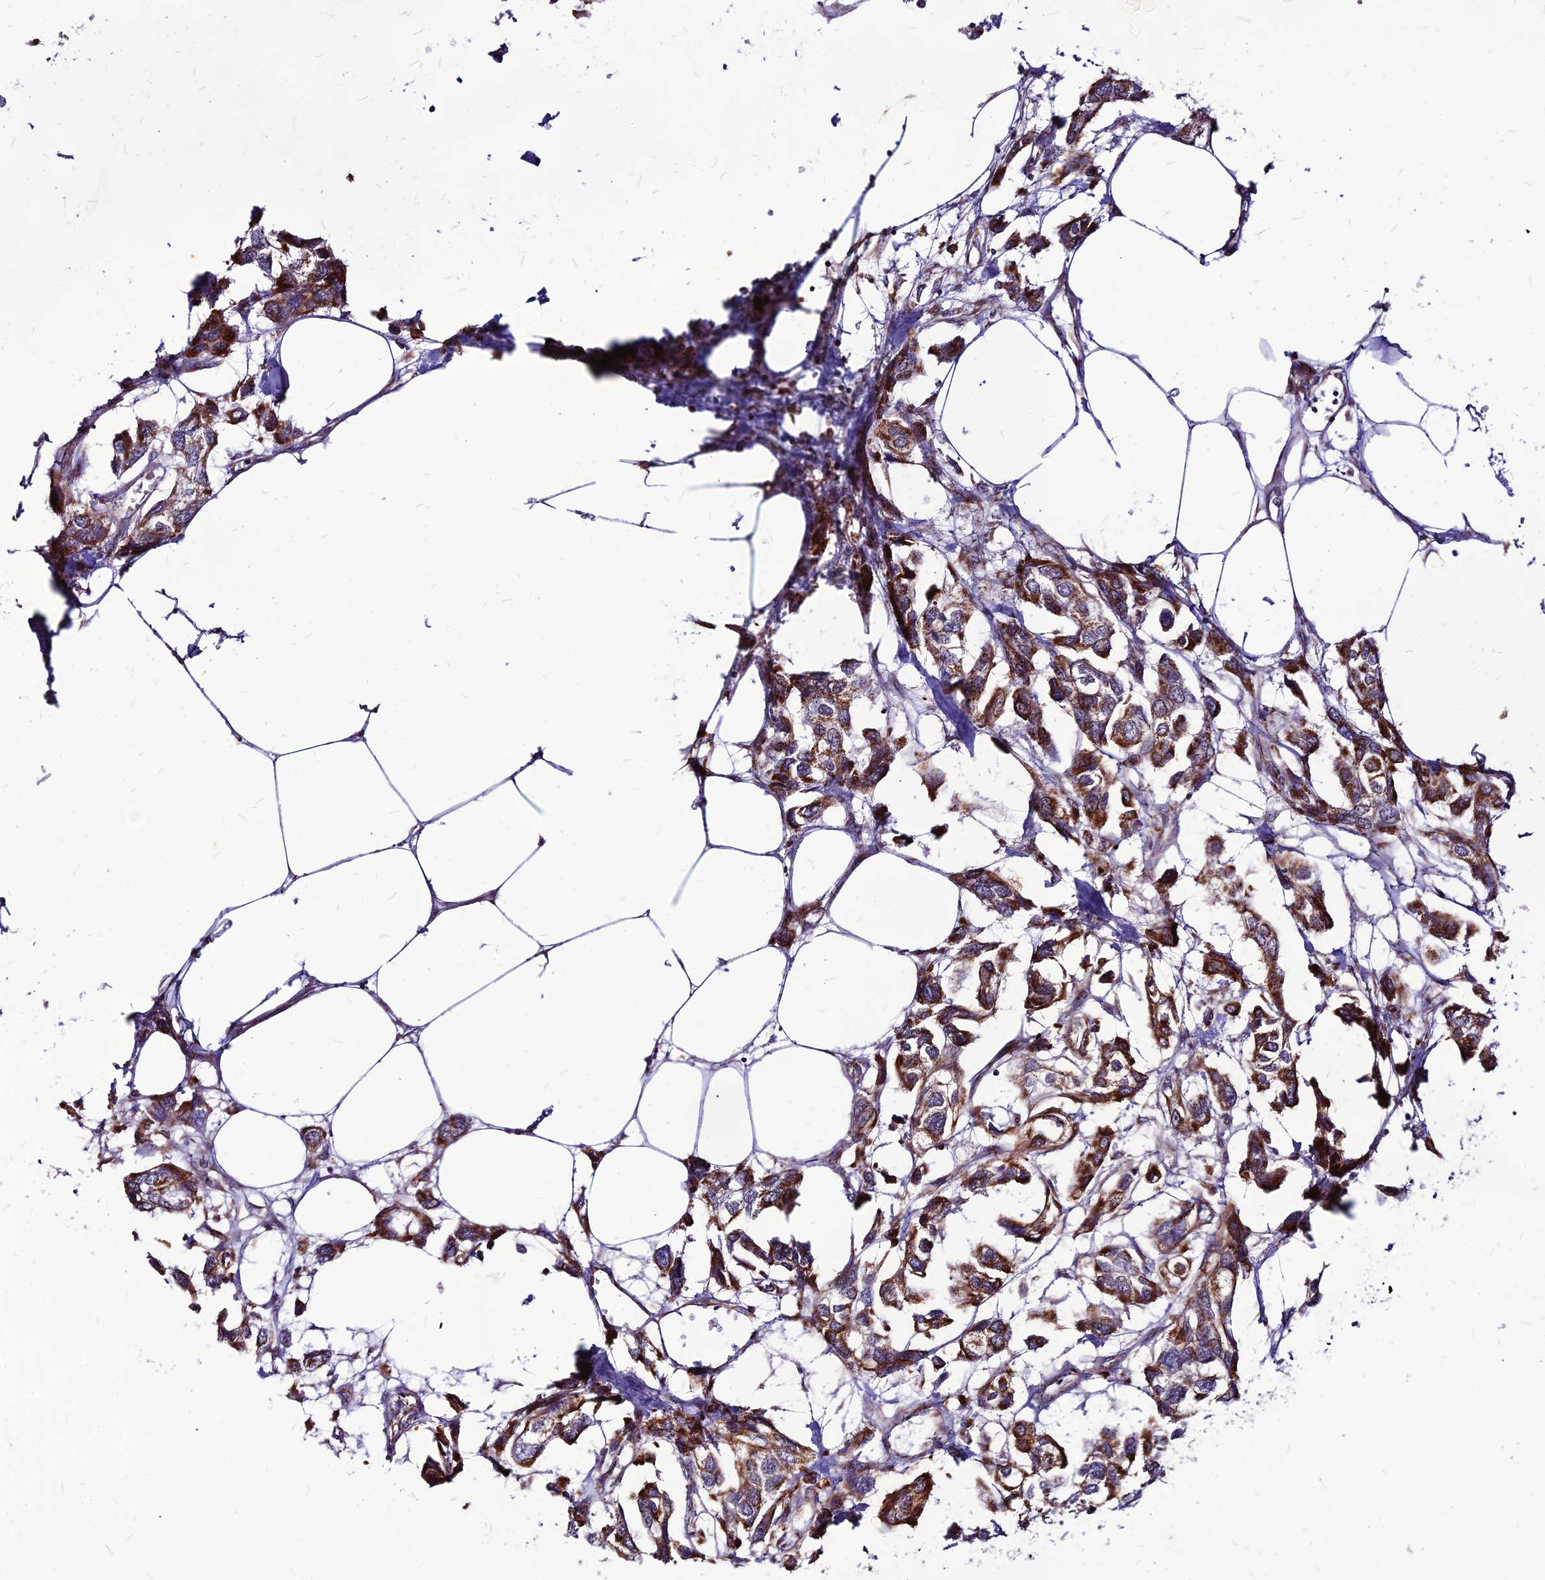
{"staining": {"intensity": "strong", "quantity": ">75%", "location": "cytoplasmic/membranous"}, "tissue": "urothelial cancer", "cell_type": "Tumor cells", "image_type": "cancer", "snomed": [{"axis": "morphology", "description": "Urothelial carcinoma, High grade"}, {"axis": "topography", "description": "Urinary bladder"}], "caption": "Immunohistochemical staining of urothelial cancer reveals strong cytoplasmic/membranous protein positivity in approximately >75% of tumor cells. The protein is stained brown, and the nuclei are stained in blue (DAB IHC with brightfield microscopy, high magnification).", "gene": "ECI1", "patient": {"sex": "male", "age": 67}}